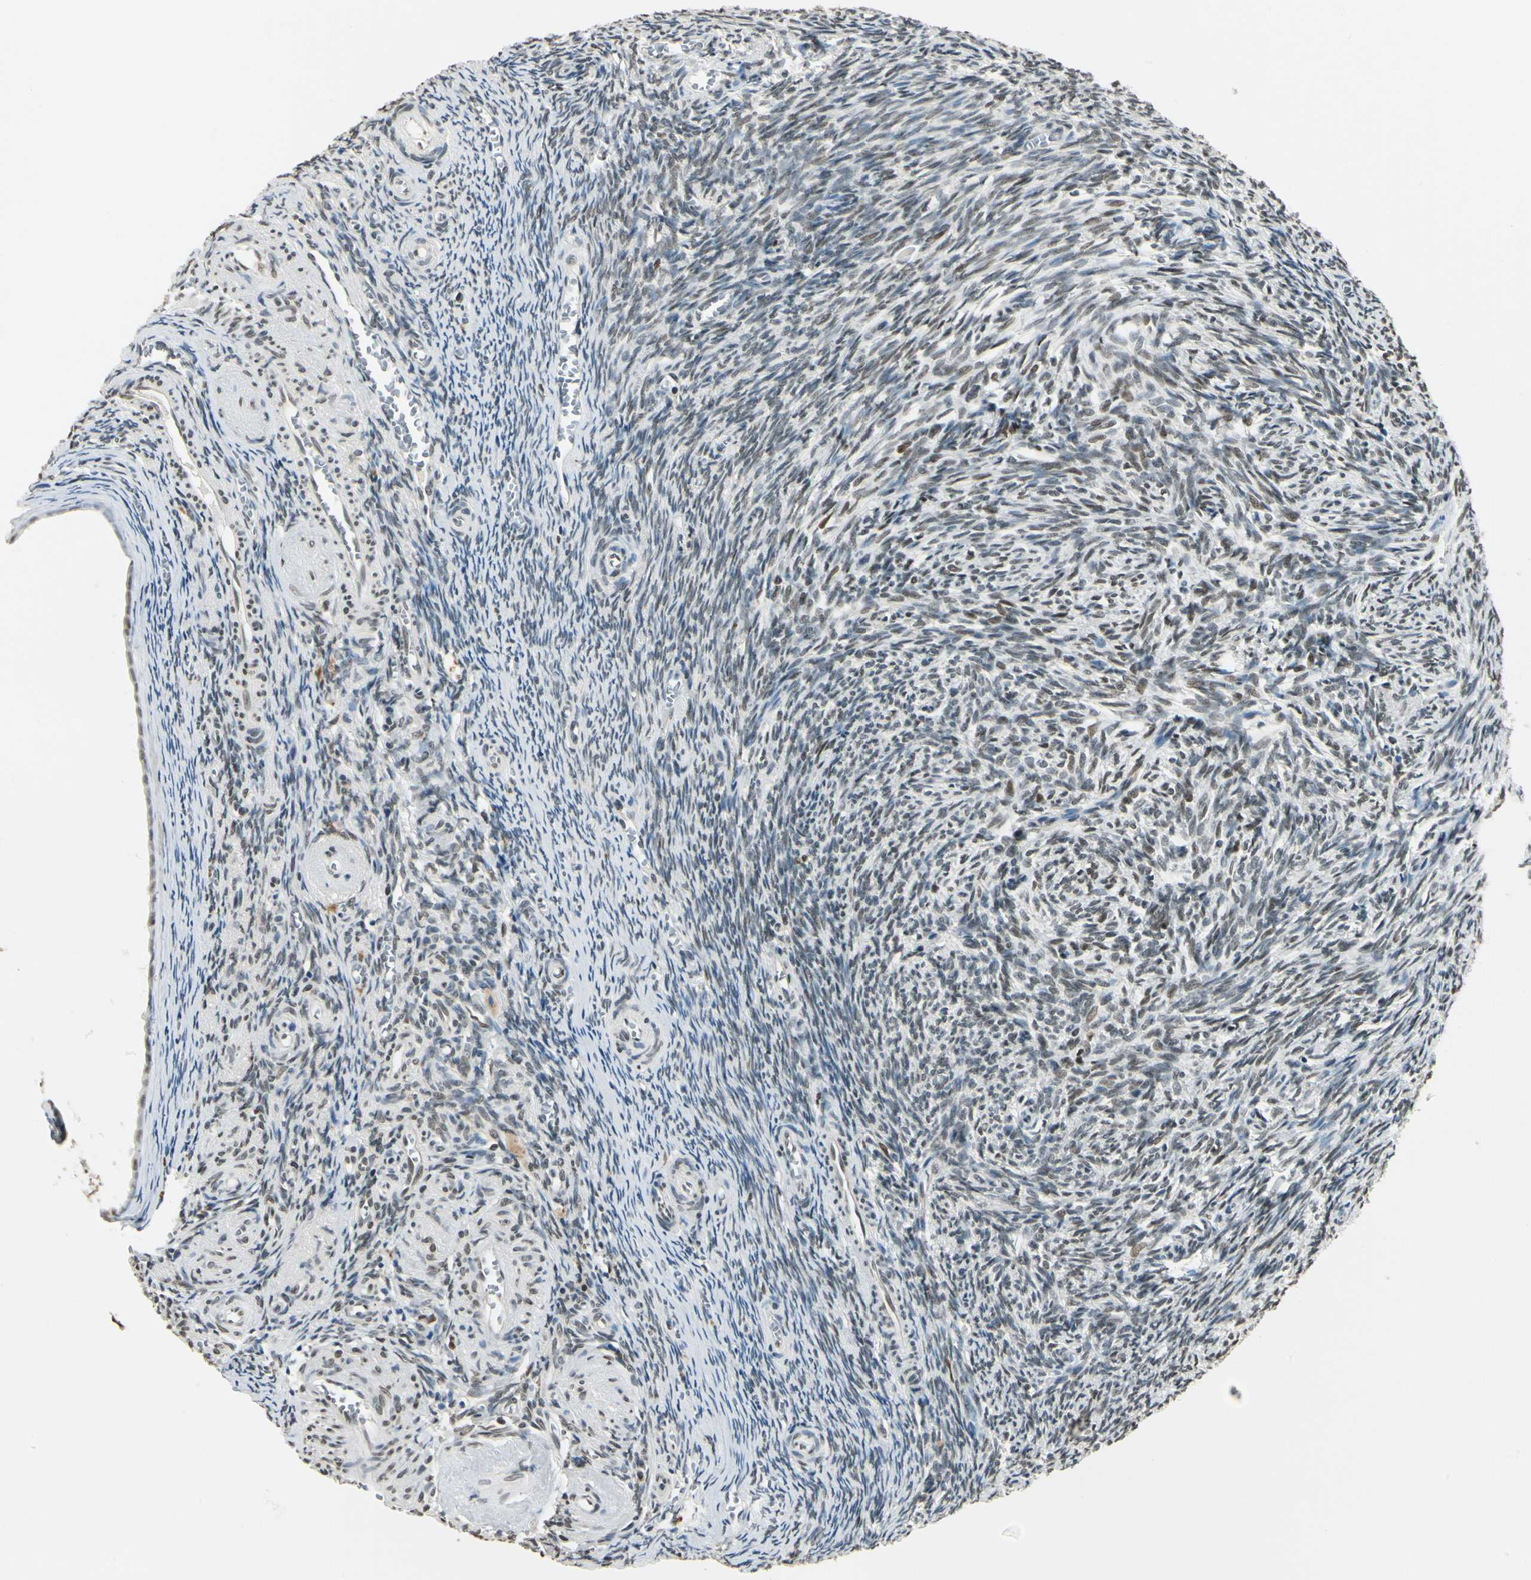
{"staining": {"intensity": "weak", "quantity": "25%-75%", "location": "cytoplasmic/membranous,nuclear"}, "tissue": "ovary", "cell_type": "Follicle cells", "image_type": "normal", "snomed": [{"axis": "morphology", "description": "Normal tissue, NOS"}, {"axis": "topography", "description": "Ovary"}], "caption": "Weak cytoplasmic/membranous,nuclear protein positivity is seen in approximately 25%-75% of follicle cells in ovary.", "gene": "FANCG", "patient": {"sex": "female", "age": 54}}